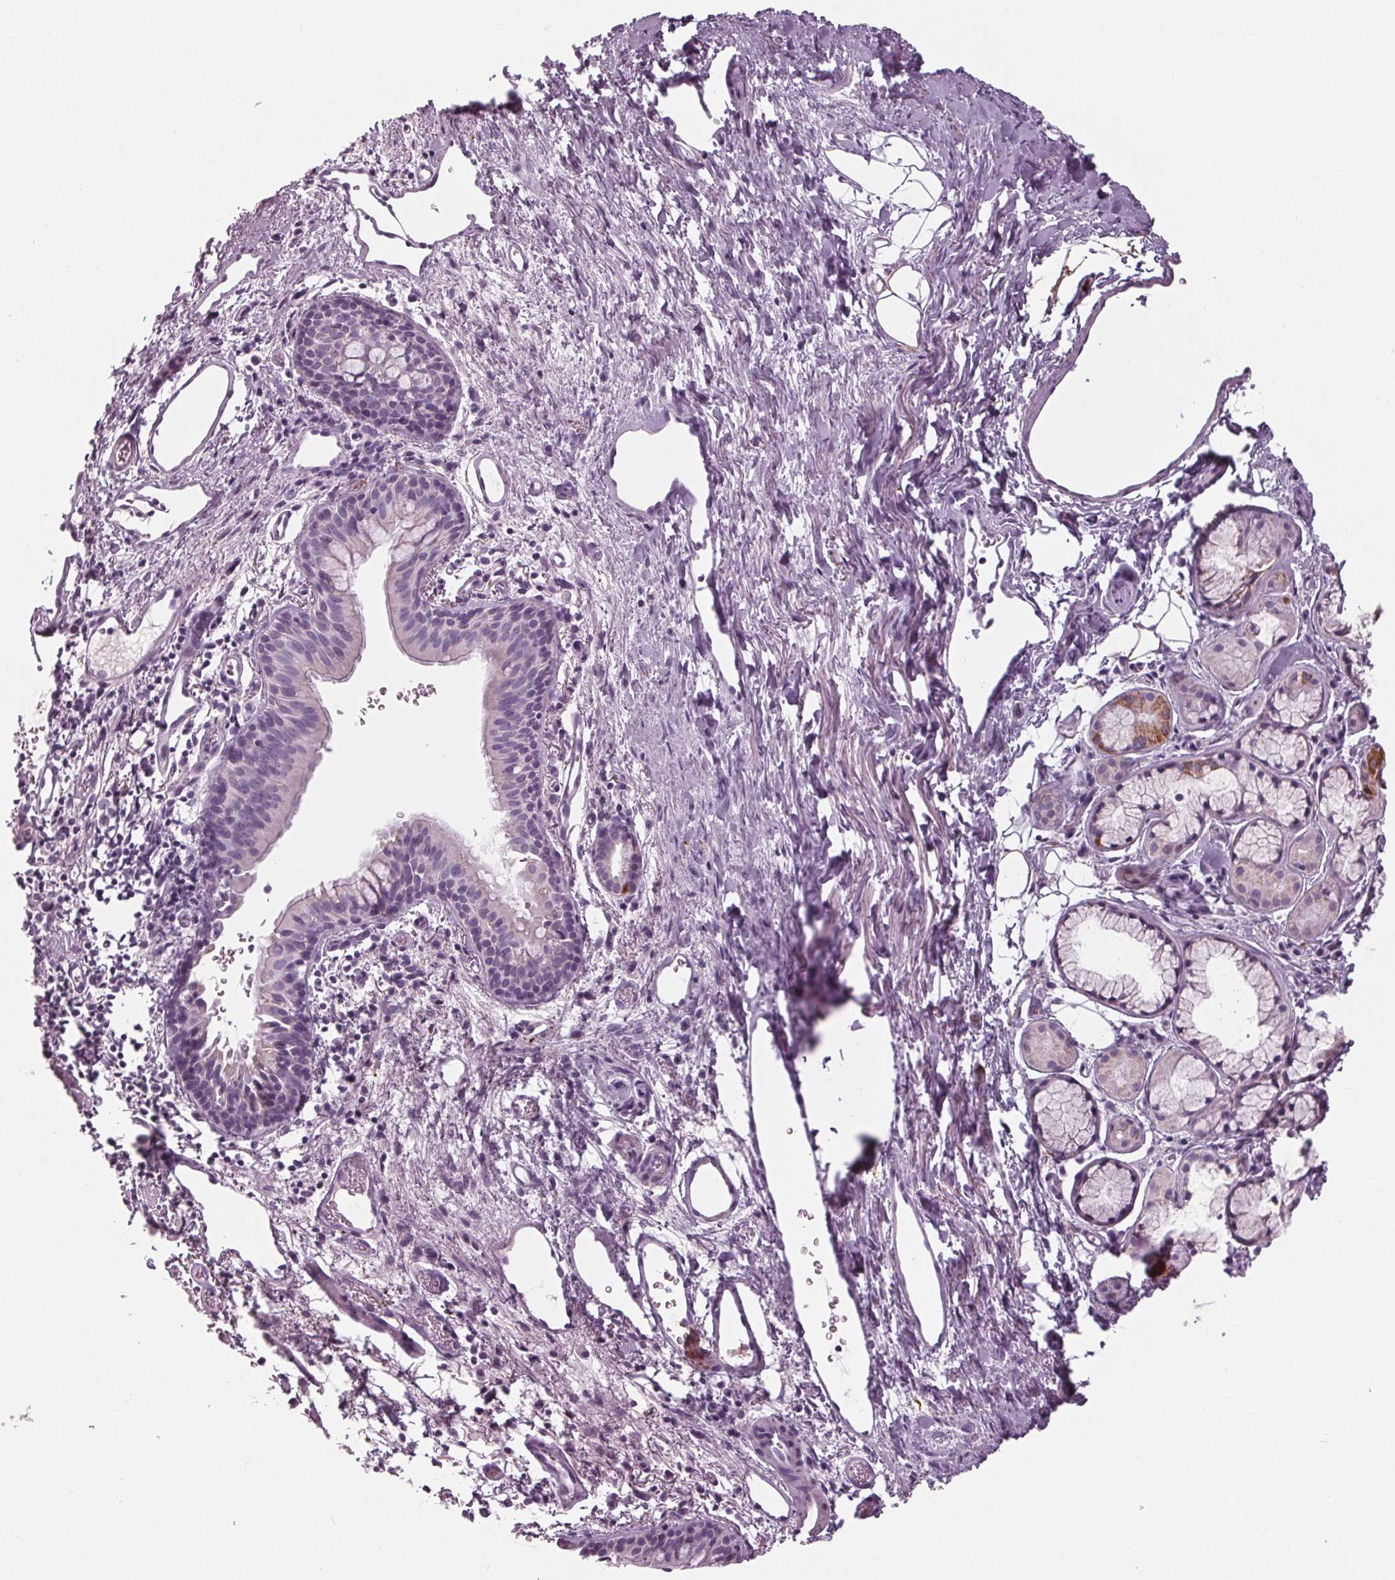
{"staining": {"intensity": "weak", "quantity": "<25%", "location": "cytoplasmic/membranous"}, "tissue": "bronchus", "cell_type": "Respiratory epithelial cells", "image_type": "normal", "snomed": [{"axis": "morphology", "description": "Normal tissue, NOS"}, {"axis": "morphology", "description": "Adenocarcinoma, NOS"}, {"axis": "topography", "description": "Bronchus"}], "caption": "Bronchus stained for a protein using immunohistochemistry (IHC) demonstrates no expression respiratory epithelial cells.", "gene": "CYP3A43", "patient": {"sex": "male", "age": 68}}